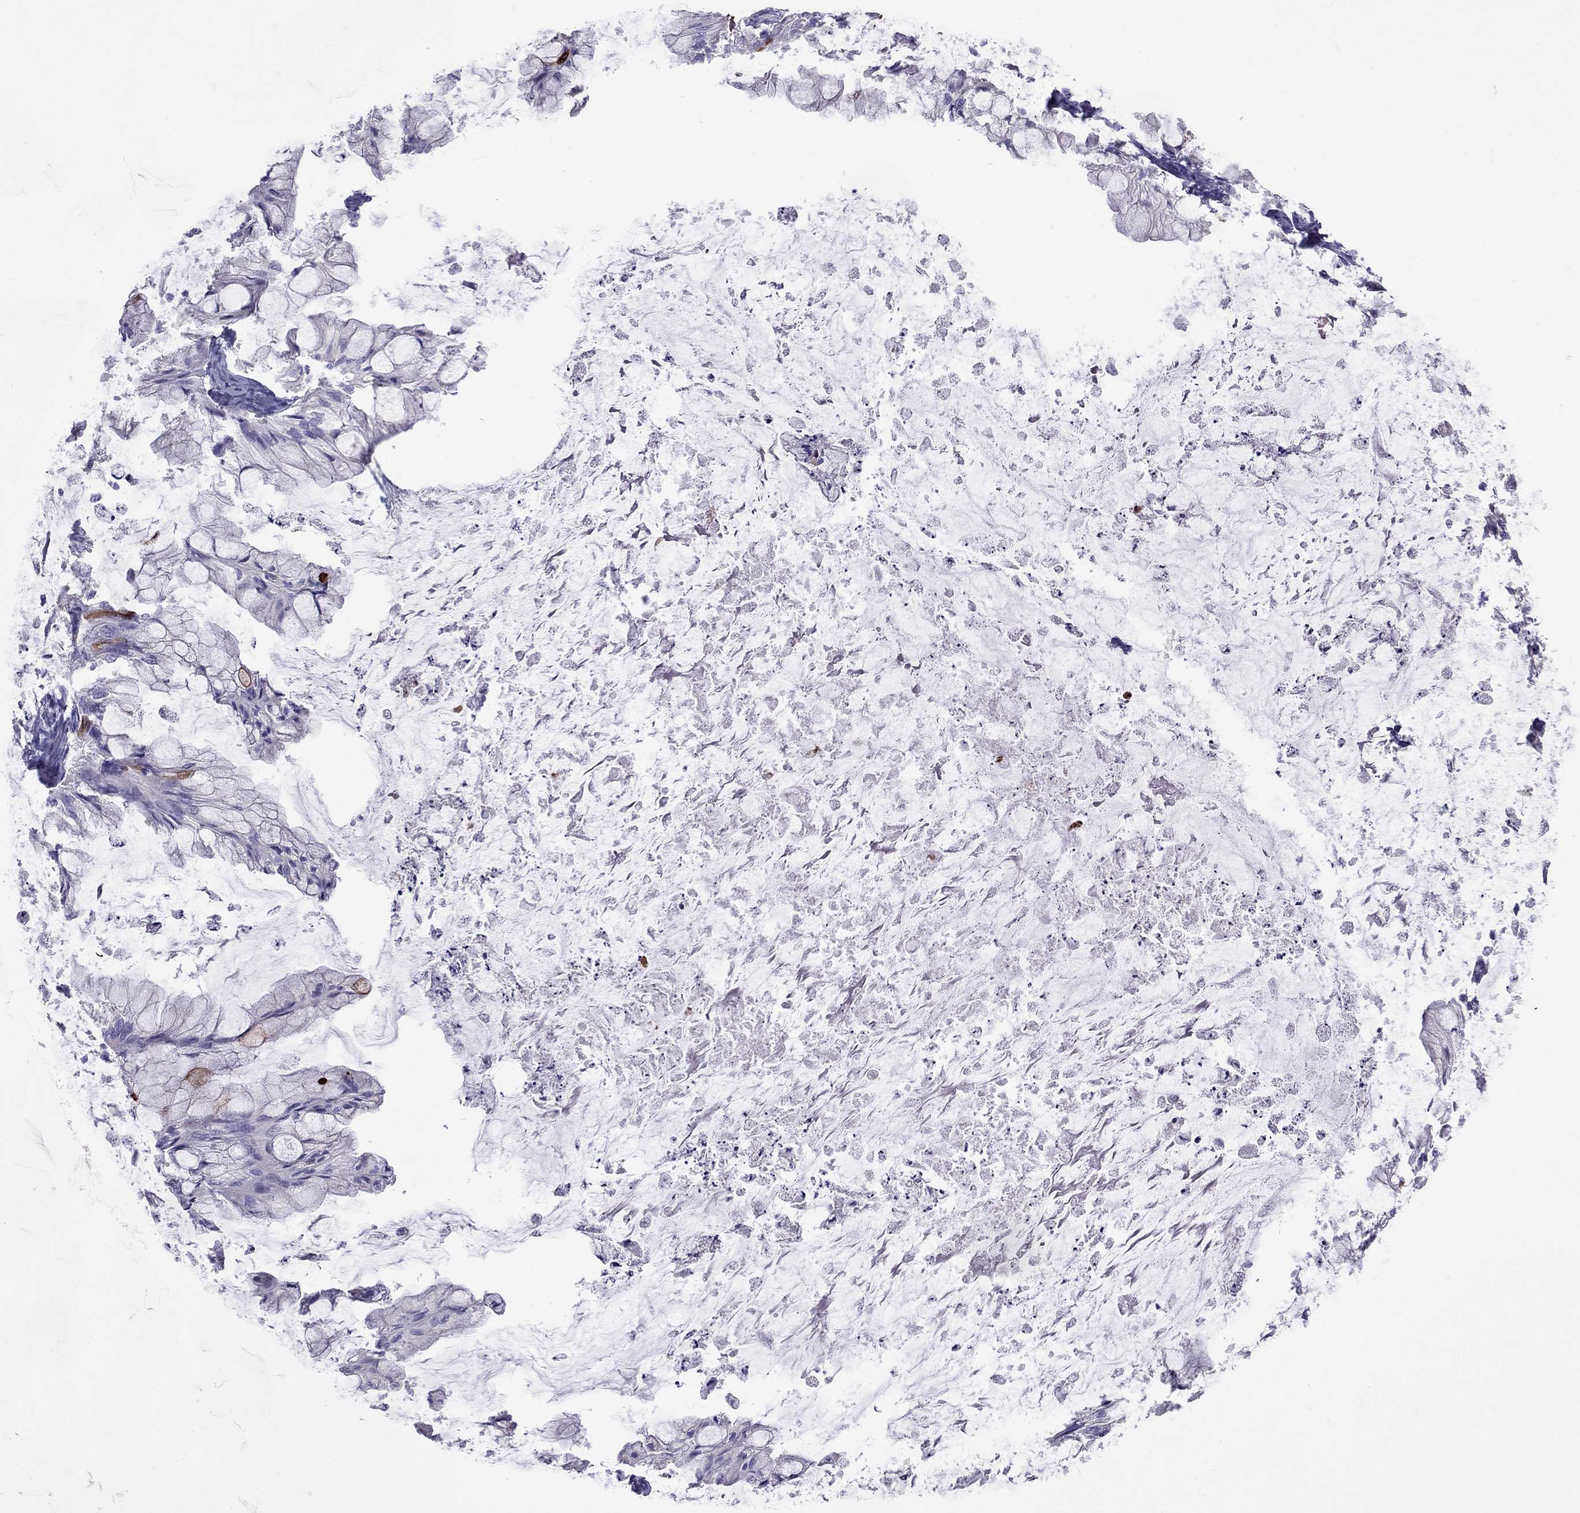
{"staining": {"intensity": "negative", "quantity": "none", "location": "none"}, "tissue": "ovarian cancer", "cell_type": "Tumor cells", "image_type": "cancer", "snomed": [{"axis": "morphology", "description": "Cystadenocarcinoma, mucinous, NOS"}, {"axis": "topography", "description": "Ovary"}], "caption": "Tumor cells show no significant staining in ovarian mucinous cystadenocarcinoma.", "gene": "ADORA2A", "patient": {"sex": "female", "age": 57}}